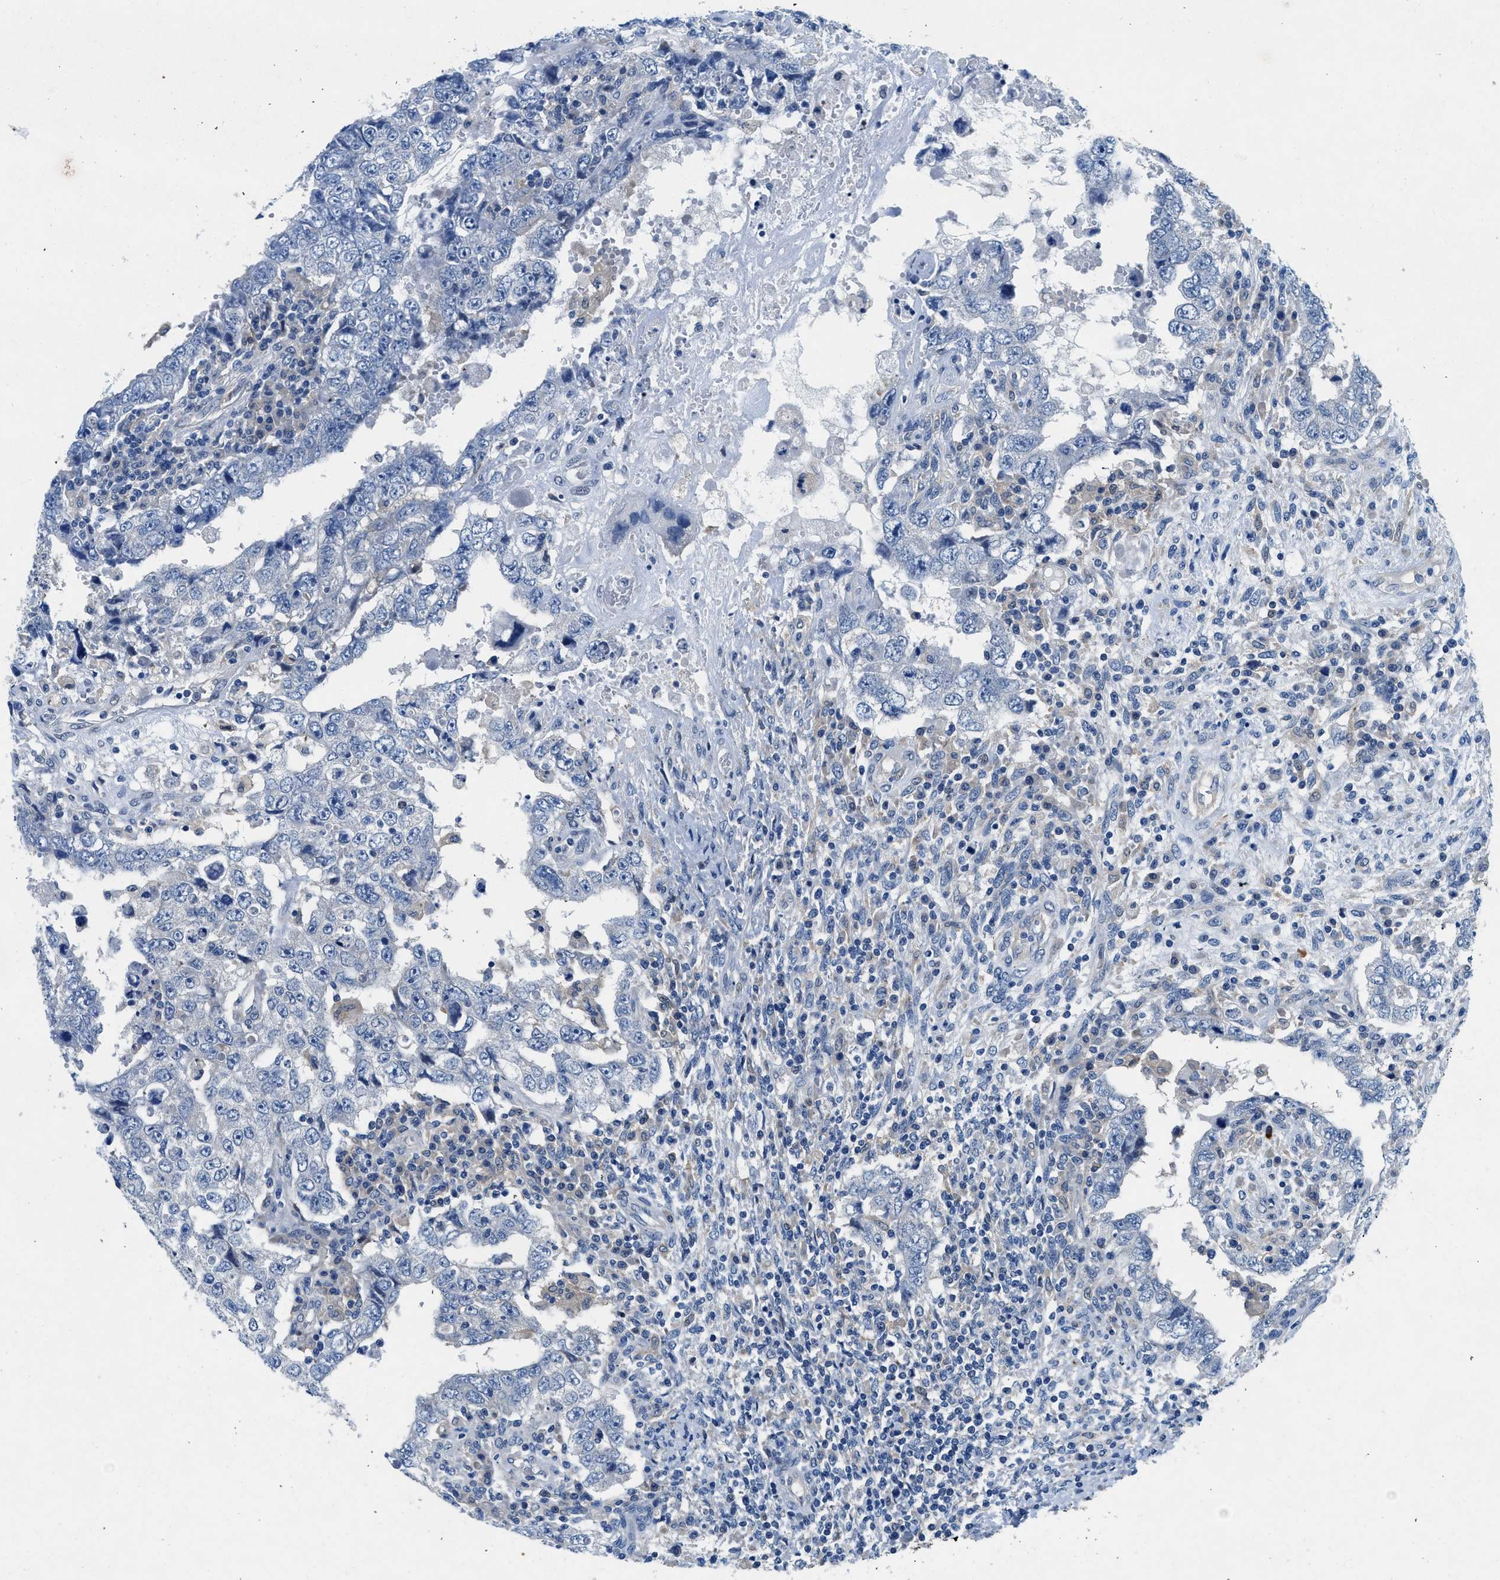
{"staining": {"intensity": "negative", "quantity": "none", "location": "none"}, "tissue": "testis cancer", "cell_type": "Tumor cells", "image_type": "cancer", "snomed": [{"axis": "morphology", "description": "Carcinoma, Embryonal, NOS"}, {"axis": "topography", "description": "Testis"}], "caption": "Immunohistochemistry (IHC) micrograph of neoplastic tissue: human testis cancer (embryonal carcinoma) stained with DAB (3,3'-diaminobenzidine) shows no significant protein staining in tumor cells.", "gene": "COPS2", "patient": {"sex": "male", "age": 26}}